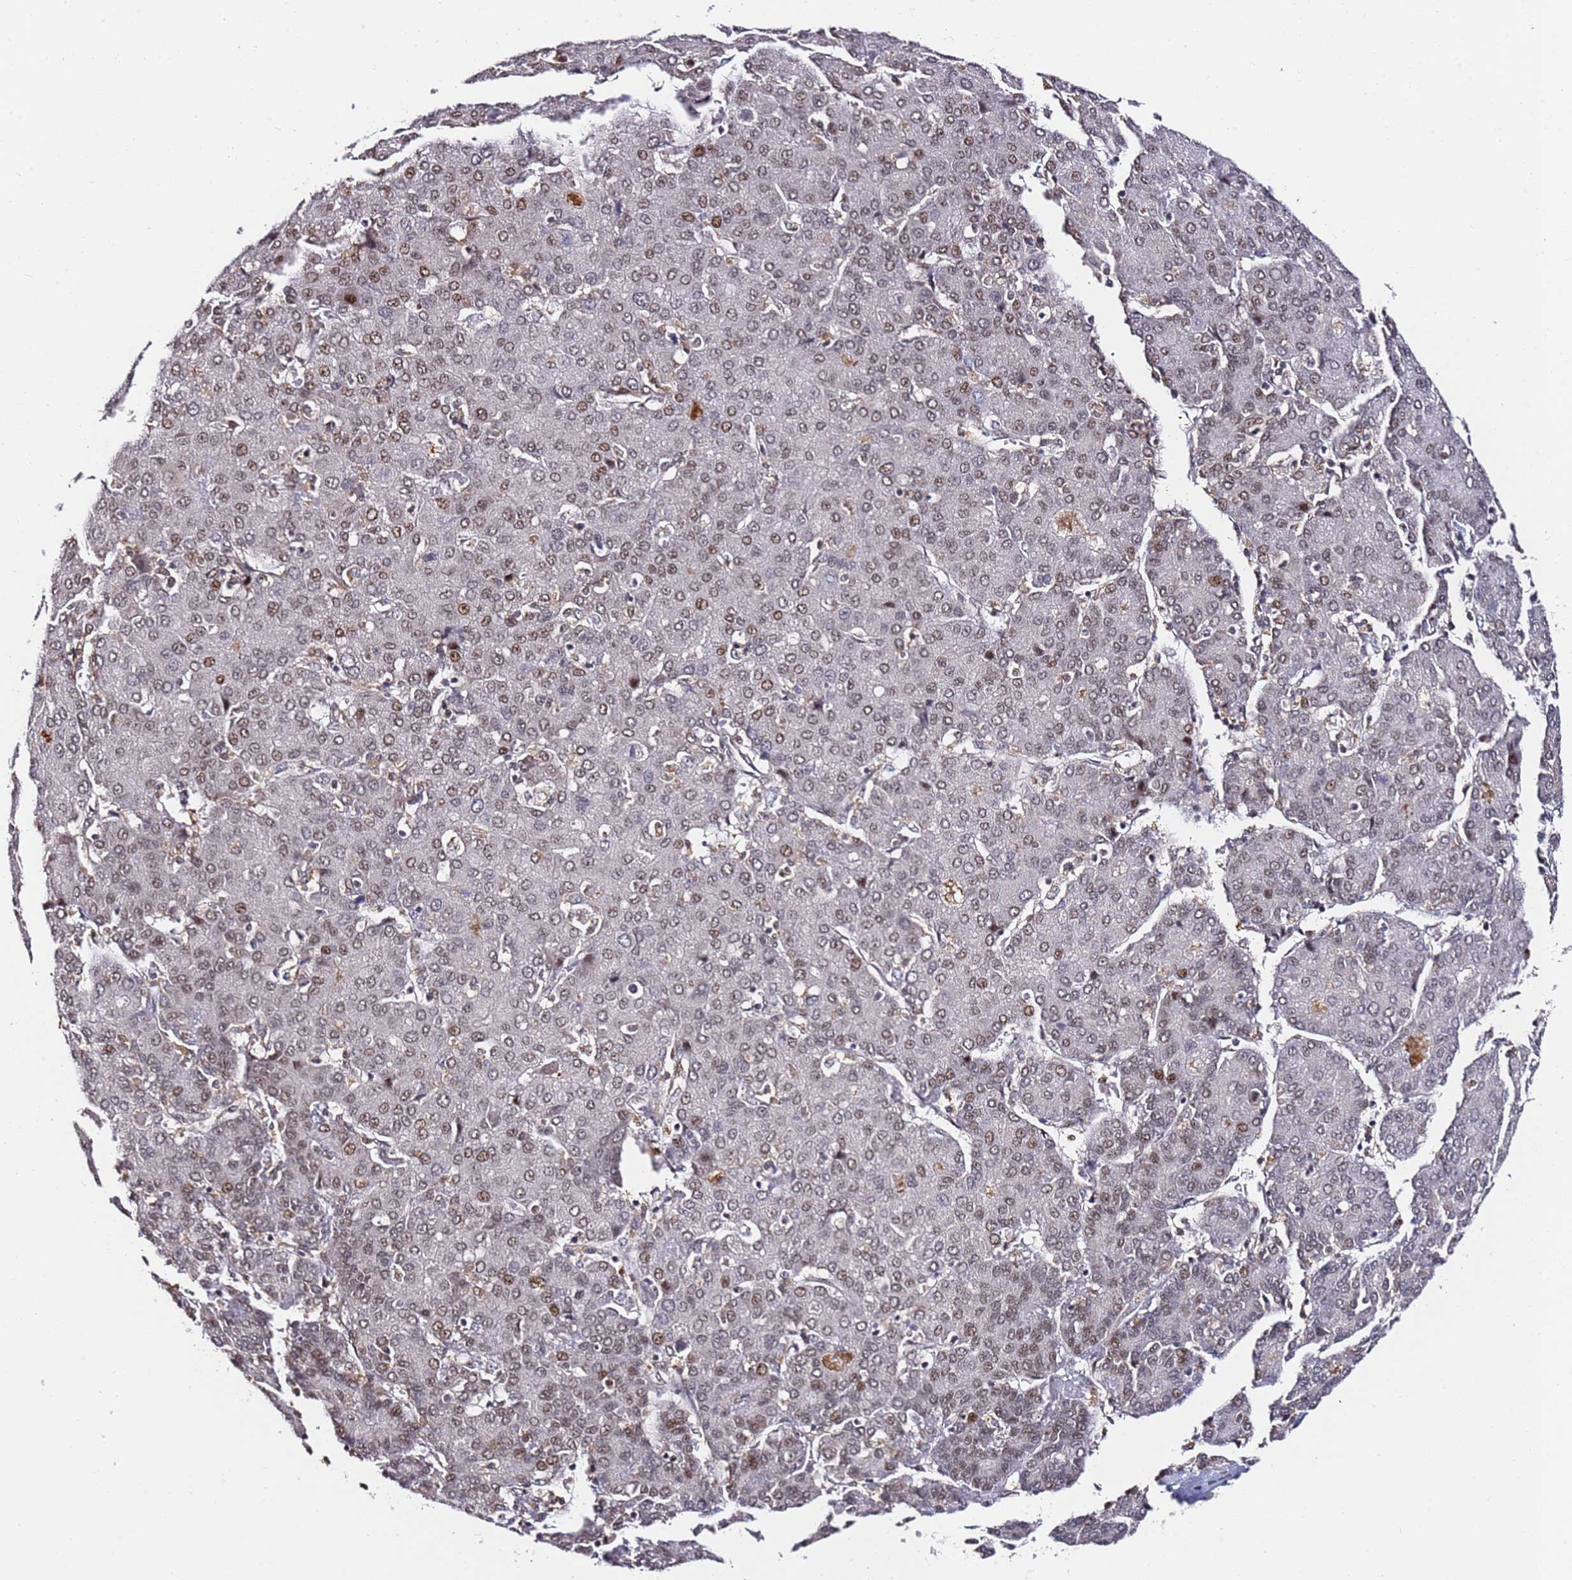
{"staining": {"intensity": "moderate", "quantity": ">75%", "location": "nuclear"}, "tissue": "liver cancer", "cell_type": "Tumor cells", "image_type": "cancer", "snomed": [{"axis": "morphology", "description": "Carcinoma, Hepatocellular, NOS"}, {"axis": "topography", "description": "Liver"}], "caption": "This micrograph reveals immunohistochemistry (IHC) staining of human liver cancer (hepatocellular carcinoma), with medium moderate nuclear positivity in about >75% of tumor cells.", "gene": "FCF1", "patient": {"sex": "male", "age": 65}}